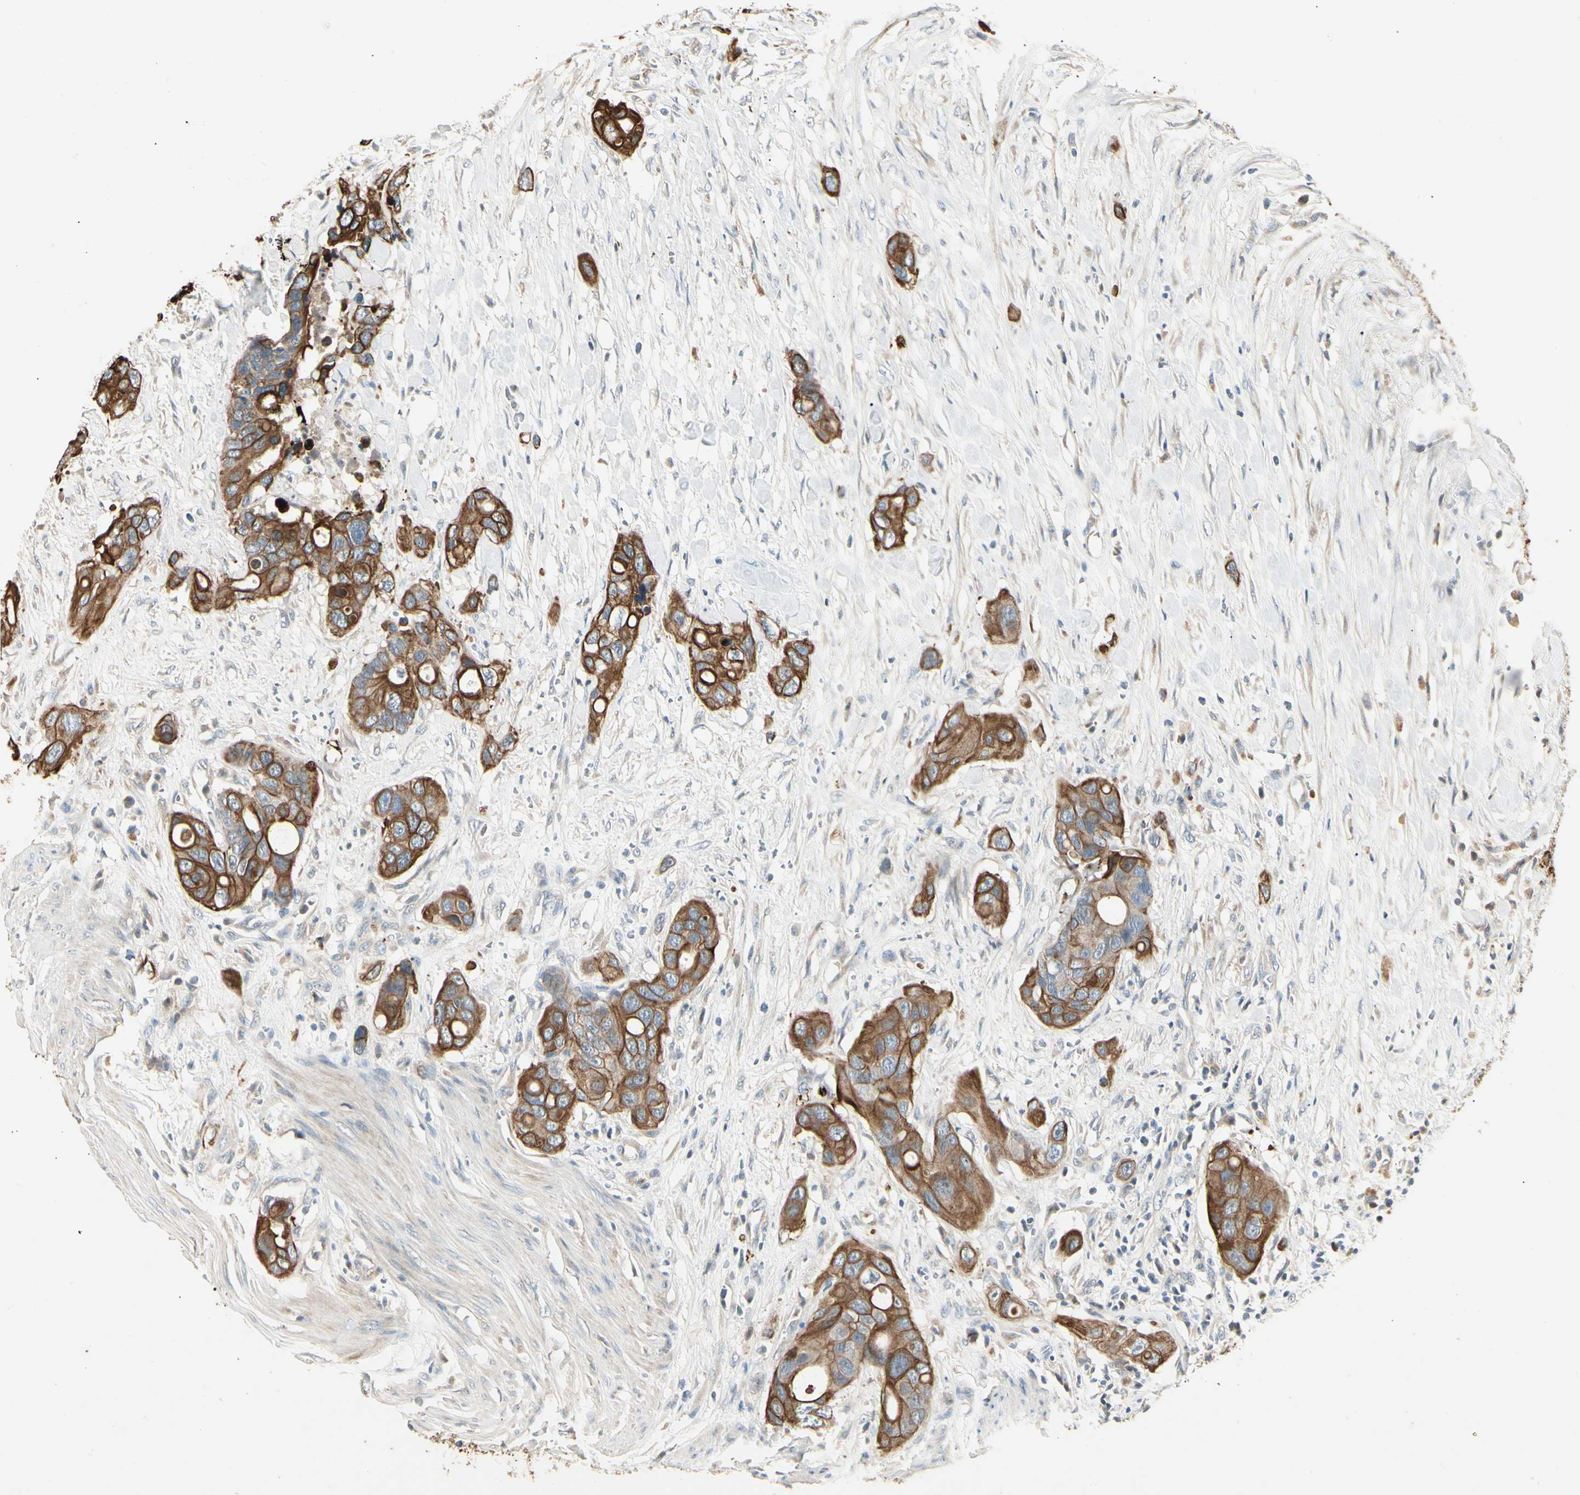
{"staining": {"intensity": "strong", "quantity": ">75%", "location": "cytoplasmic/membranous"}, "tissue": "colorectal cancer", "cell_type": "Tumor cells", "image_type": "cancer", "snomed": [{"axis": "morphology", "description": "Adenocarcinoma, NOS"}, {"axis": "topography", "description": "Colon"}], "caption": "Colorectal cancer stained for a protein (brown) demonstrates strong cytoplasmic/membranous positive positivity in about >75% of tumor cells.", "gene": "SKIL", "patient": {"sex": "female", "age": 57}}